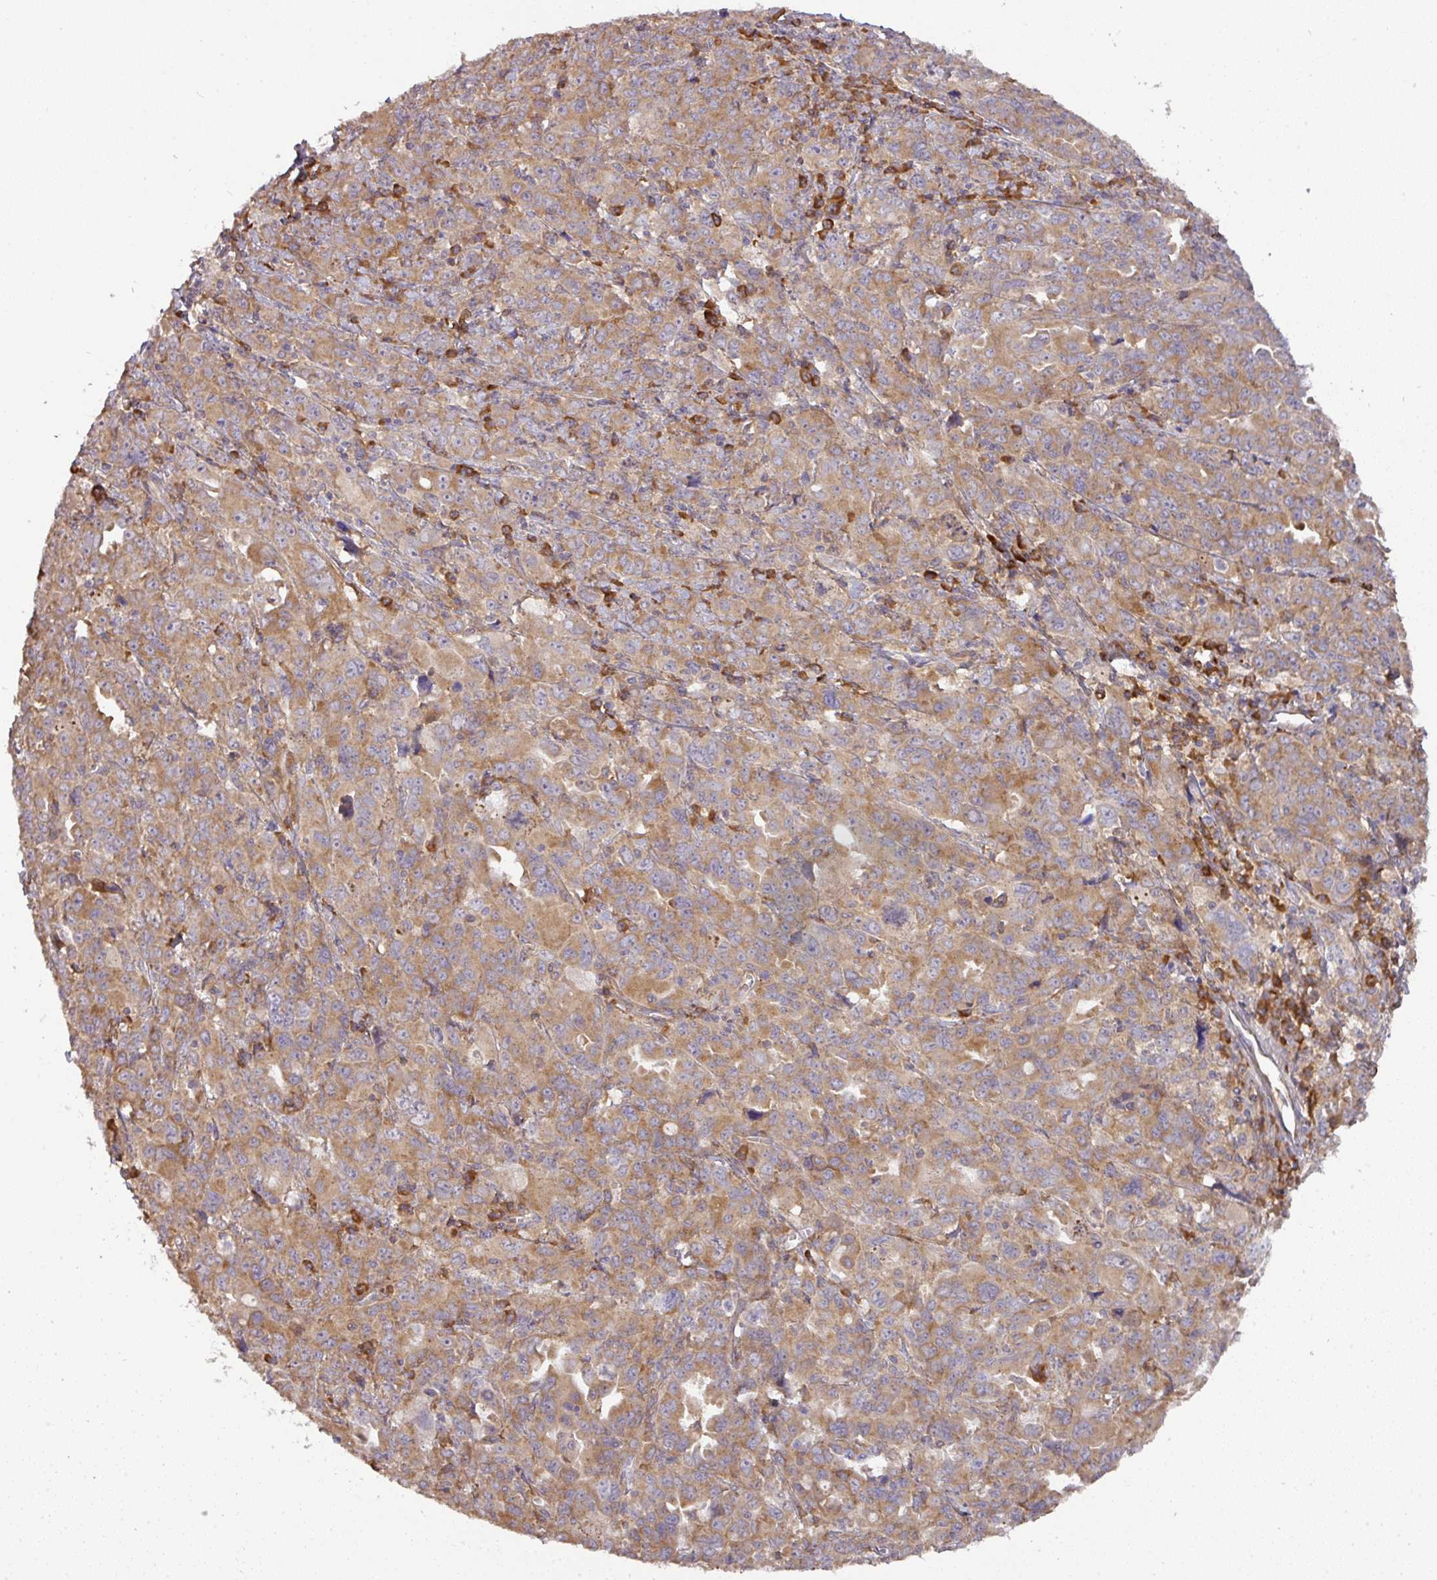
{"staining": {"intensity": "moderate", "quantity": ">75%", "location": "cytoplasmic/membranous"}, "tissue": "ovarian cancer", "cell_type": "Tumor cells", "image_type": "cancer", "snomed": [{"axis": "morphology", "description": "Adenocarcinoma, NOS"}, {"axis": "morphology", "description": "Carcinoma, endometroid"}, {"axis": "topography", "description": "Ovary"}], "caption": "Immunohistochemistry of human ovarian cancer shows medium levels of moderate cytoplasmic/membranous expression in approximately >75% of tumor cells.", "gene": "GALP", "patient": {"sex": "female", "age": 72}}